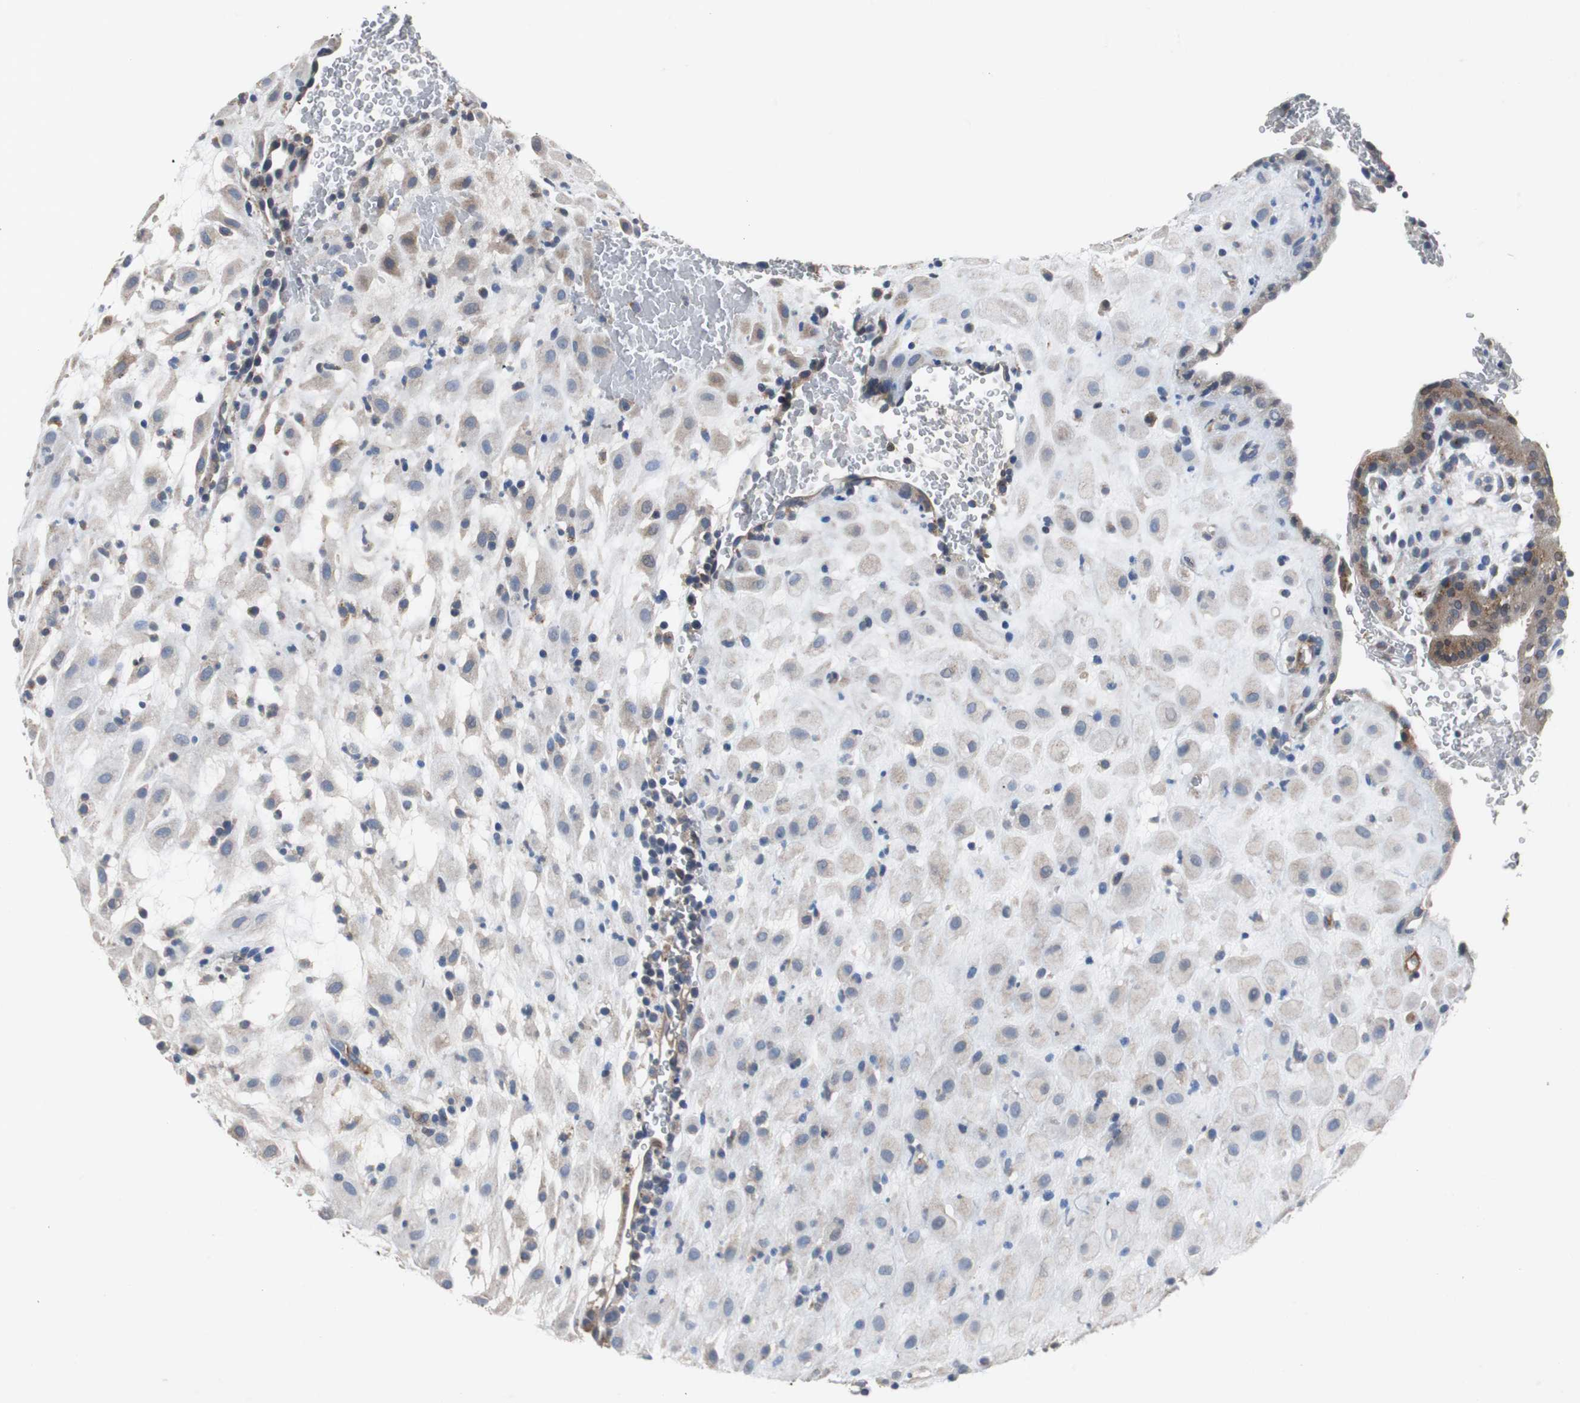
{"staining": {"intensity": "weak", "quantity": ">75%", "location": "cytoplasmic/membranous"}, "tissue": "placenta", "cell_type": "Decidual cells", "image_type": "normal", "snomed": [{"axis": "morphology", "description": "Normal tissue, NOS"}, {"axis": "topography", "description": "Placenta"}], "caption": "Protein expression analysis of benign placenta reveals weak cytoplasmic/membranous staining in about >75% of decidual cells. (Brightfield microscopy of DAB IHC at high magnification).", "gene": "SORT1", "patient": {"sex": "female", "age": 19}}